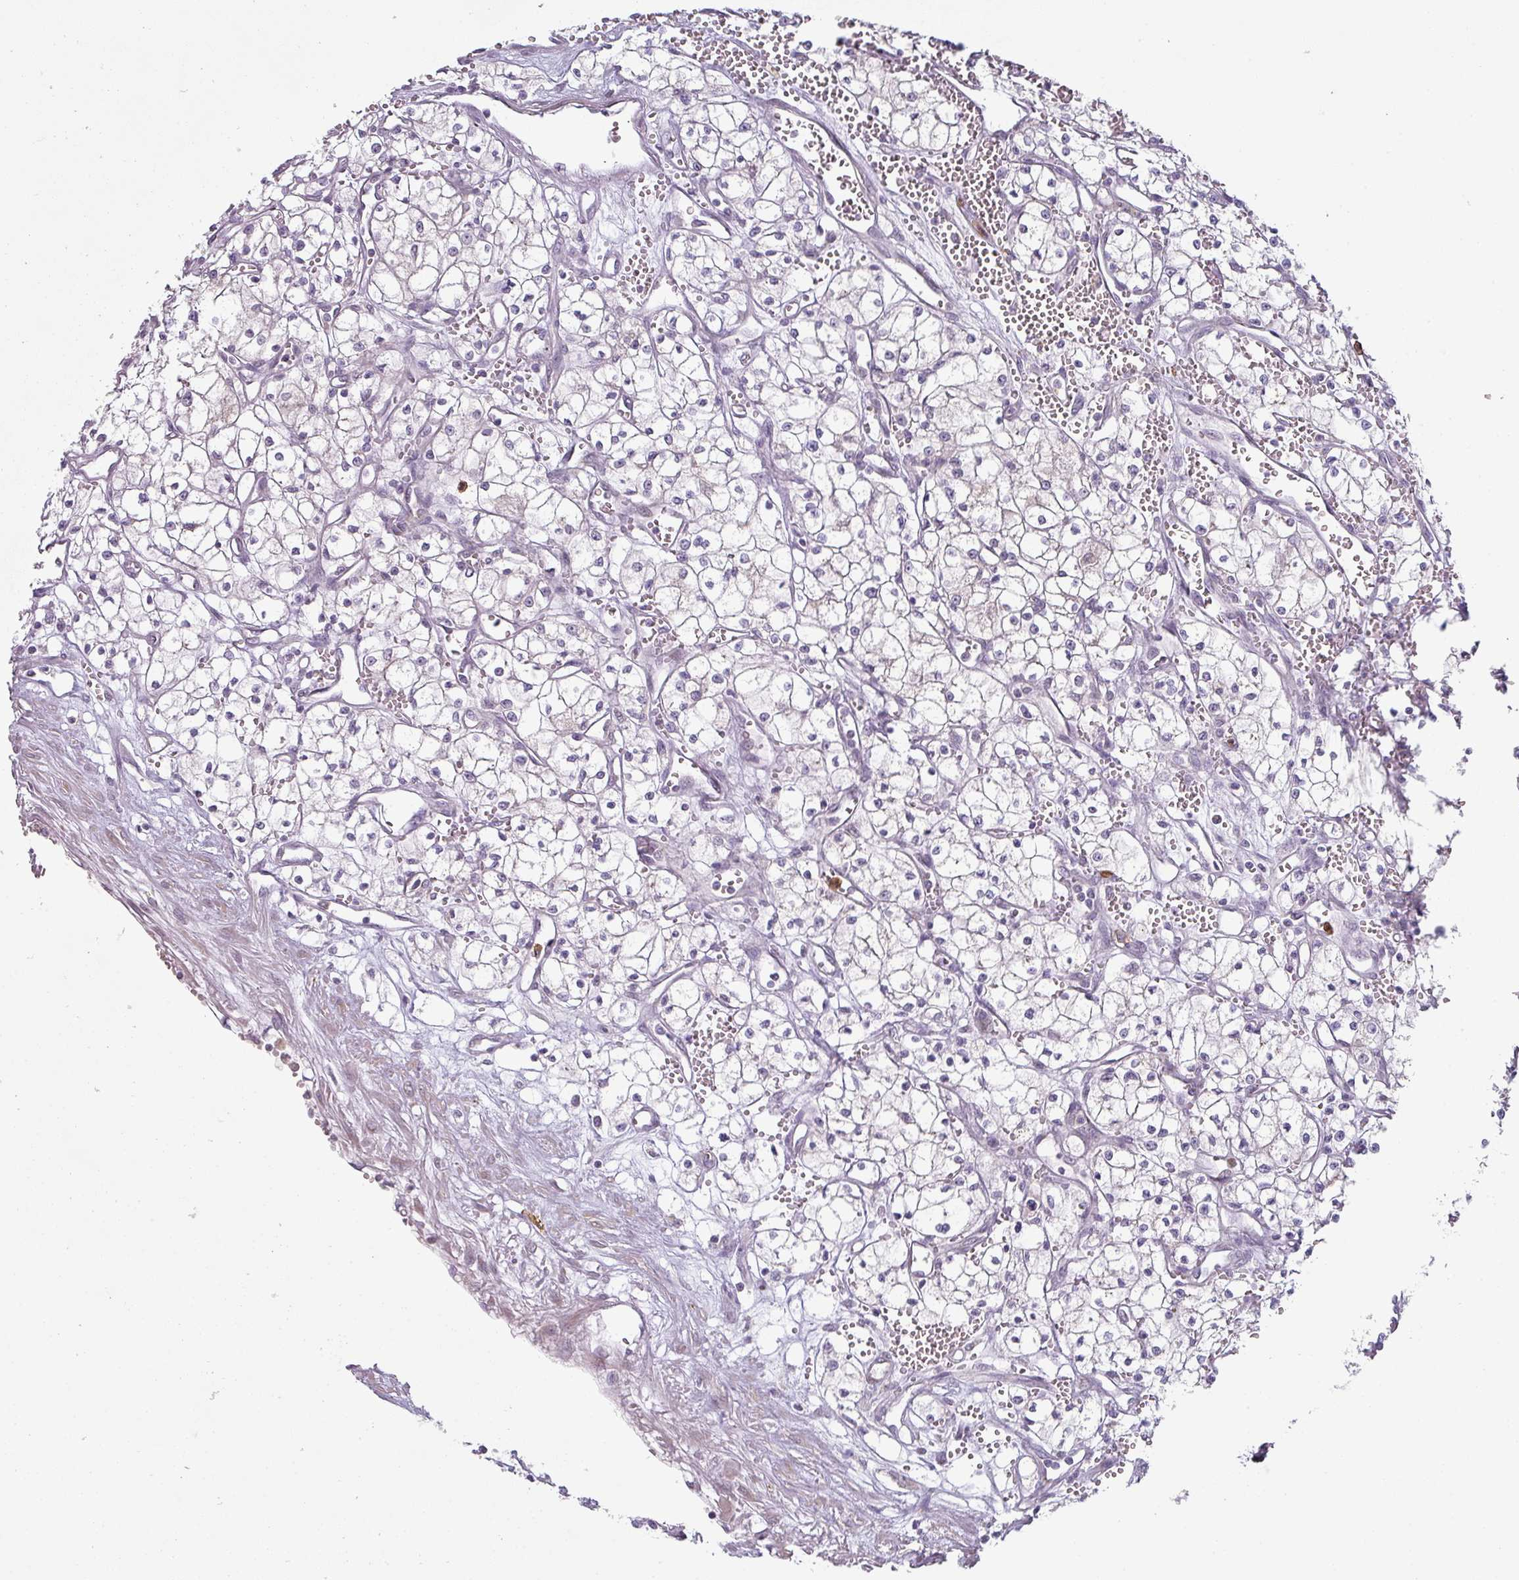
{"staining": {"intensity": "negative", "quantity": "none", "location": "none"}, "tissue": "renal cancer", "cell_type": "Tumor cells", "image_type": "cancer", "snomed": [{"axis": "morphology", "description": "Adenocarcinoma, NOS"}, {"axis": "topography", "description": "Kidney"}], "caption": "DAB immunohistochemical staining of adenocarcinoma (renal) exhibits no significant staining in tumor cells.", "gene": "MAGEC3", "patient": {"sex": "male", "age": 59}}